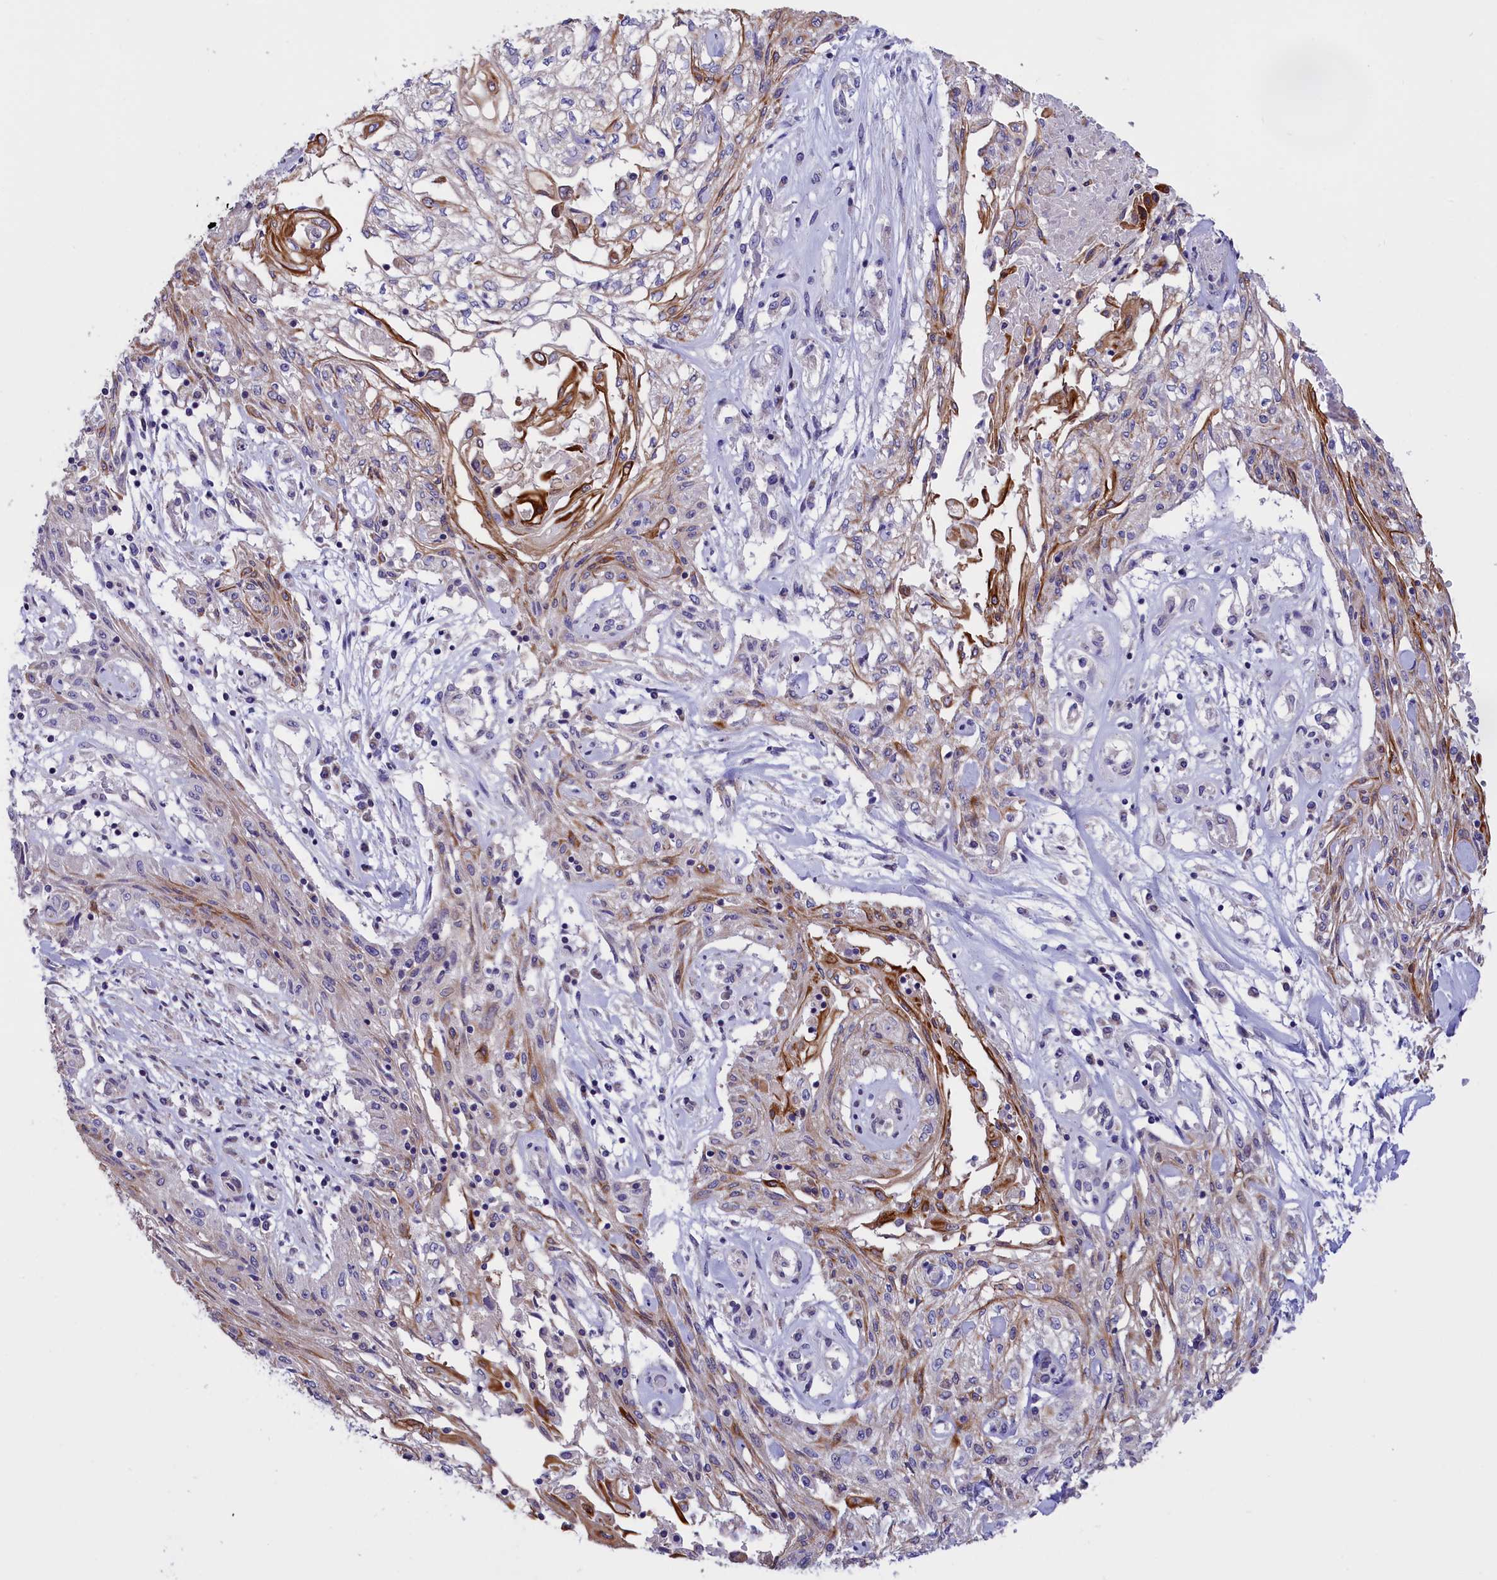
{"staining": {"intensity": "moderate", "quantity": "<25%", "location": "cytoplasmic/membranous"}, "tissue": "skin cancer", "cell_type": "Tumor cells", "image_type": "cancer", "snomed": [{"axis": "morphology", "description": "Squamous cell carcinoma, NOS"}, {"axis": "morphology", "description": "Squamous cell carcinoma, metastatic, NOS"}, {"axis": "topography", "description": "Skin"}, {"axis": "topography", "description": "Lymph node"}], "caption": "Moderate cytoplasmic/membranous staining is seen in approximately <25% of tumor cells in skin cancer (squamous cell carcinoma). The staining was performed using DAB (3,3'-diaminobenzidine), with brown indicating positive protein expression. Nuclei are stained blue with hematoxylin.", "gene": "CYP2U1", "patient": {"sex": "male", "age": 75}}